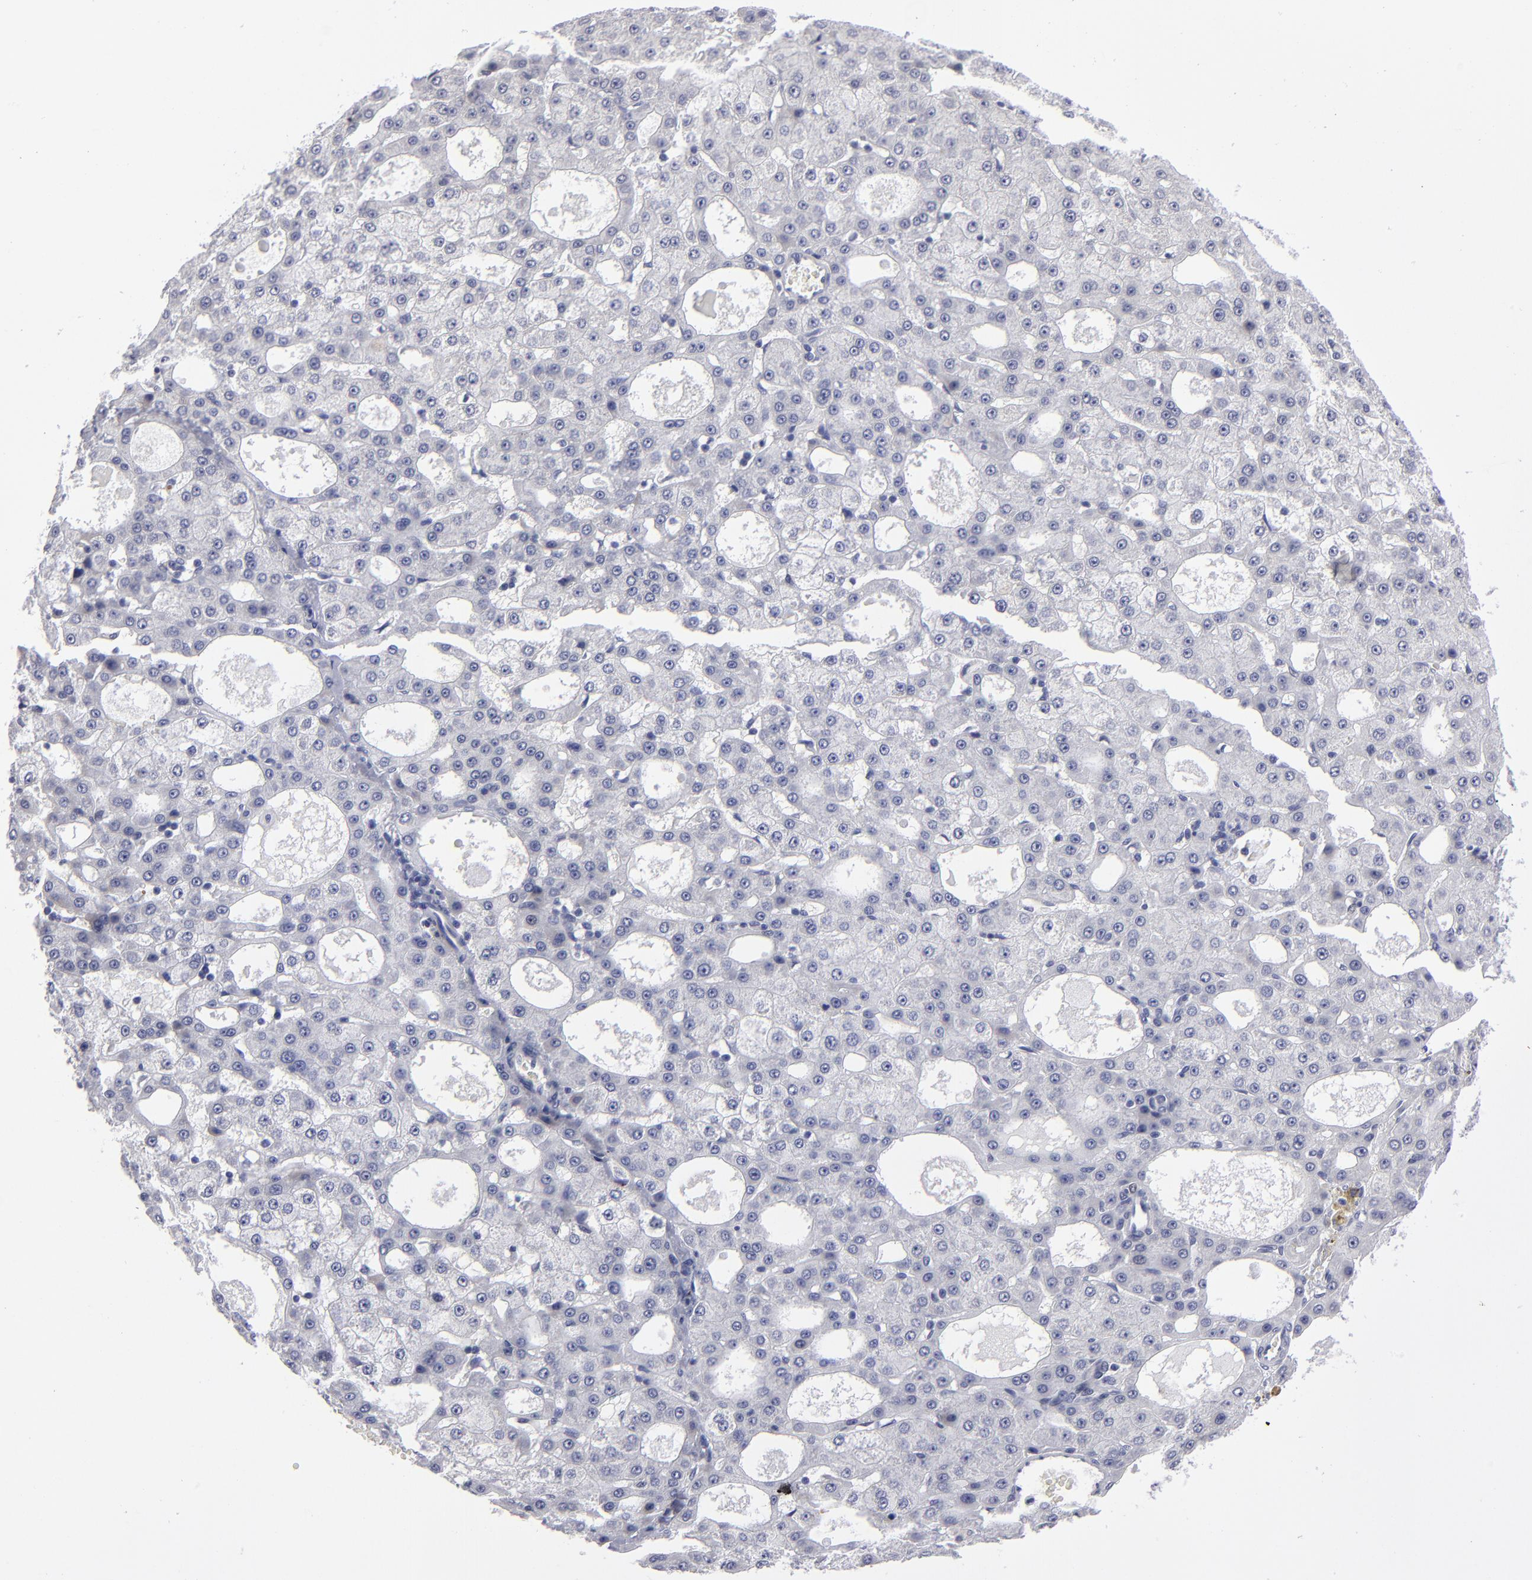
{"staining": {"intensity": "negative", "quantity": "none", "location": "none"}, "tissue": "liver cancer", "cell_type": "Tumor cells", "image_type": "cancer", "snomed": [{"axis": "morphology", "description": "Carcinoma, Hepatocellular, NOS"}, {"axis": "topography", "description": "Liver"}], "caption": "A histopathology image of human liver cancer (hepatocellular carcinoma) is negative for staining in tumor cells.", "gene": "CADM3", "patient": {"sex": "male", "age": 47}}